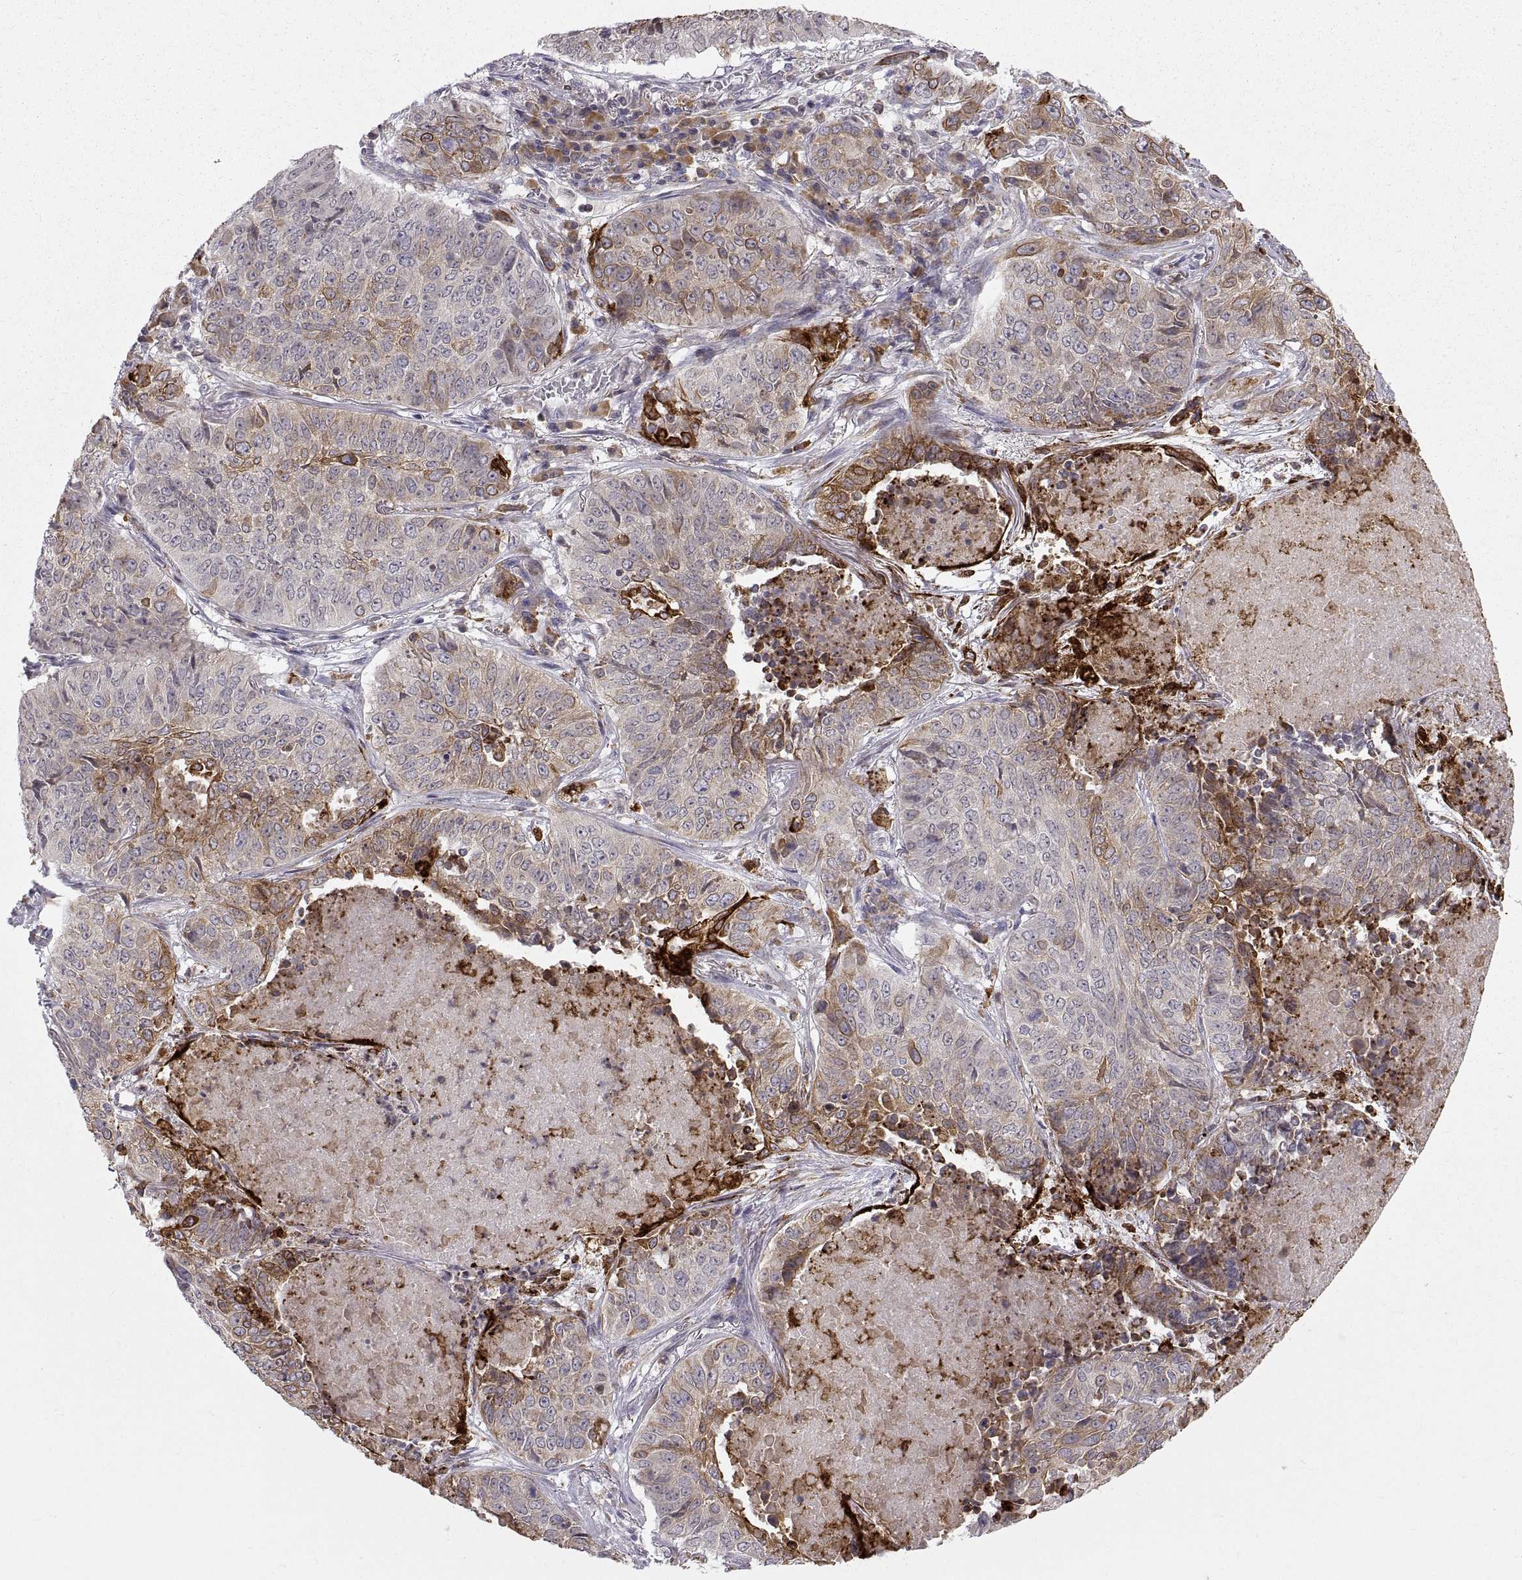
{"staining": {"intensity": "strong", "quantity": "<25%", "location": "cytoplasmic/membranous"}, "tissue": "lung cancer", "cell_type": "Tumor cells", "image_type": "cancer", "snomed": [{"axis": "morphology", "description": "Normal tissue, NOS"}, {"axis": "morphology", "description": "Squamous cell carcinoma, NOS"}, {"axis": "topography", "description": "Bronchus"}, {"axis": "topography", "description": "Lung"}], "caption": "Protein positivity by IHC demonstrates strong cytoplasmic/membranous expression in approximately <25% of tumor cells in squamous cell carcinoma (lung).", "gene": "ERO1A", "patient": {"sex": "male", "age": 64}}